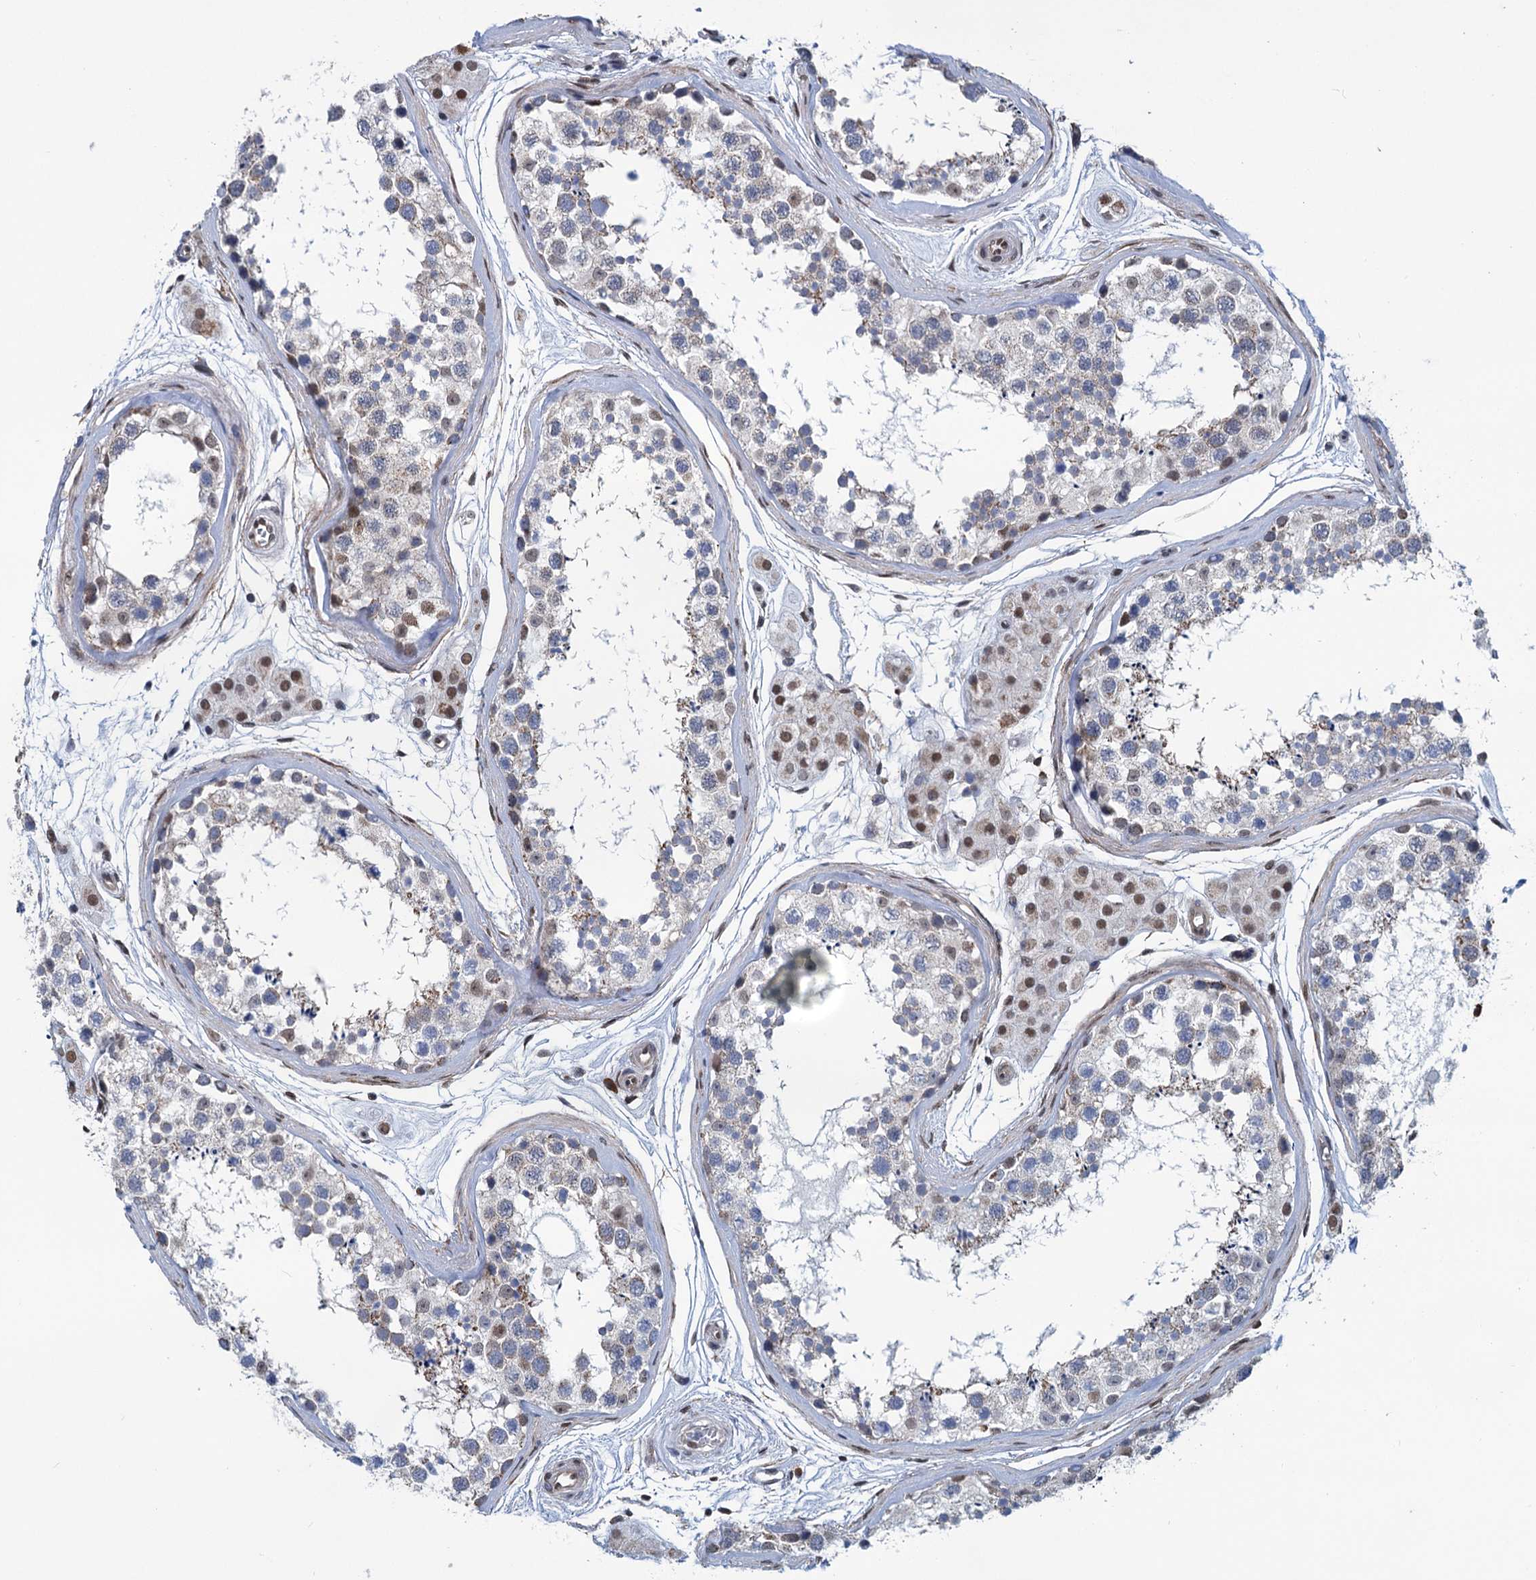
{"staining": {"intensity": "moderate", "quantity": "<25%", "location": "cytoplasmic/membranous,nuclear"}, "tissue": "testis", "cell_type": "Cells in seminiferous ducts", "image_type": "normal", "snomed": [{"axis": "morphology", "description": "Normal tissue, NOS"}, {"axis": "topography", "description": "Testis"}], "caption": "Testis stained with a brown dye shows moderate cytoplasmic/membranous,nuclear positive positivity in about <25% of cells in seminiferous ducts.", "gene": "MORN3", "patient": {"sex": "male", "age": 56}}